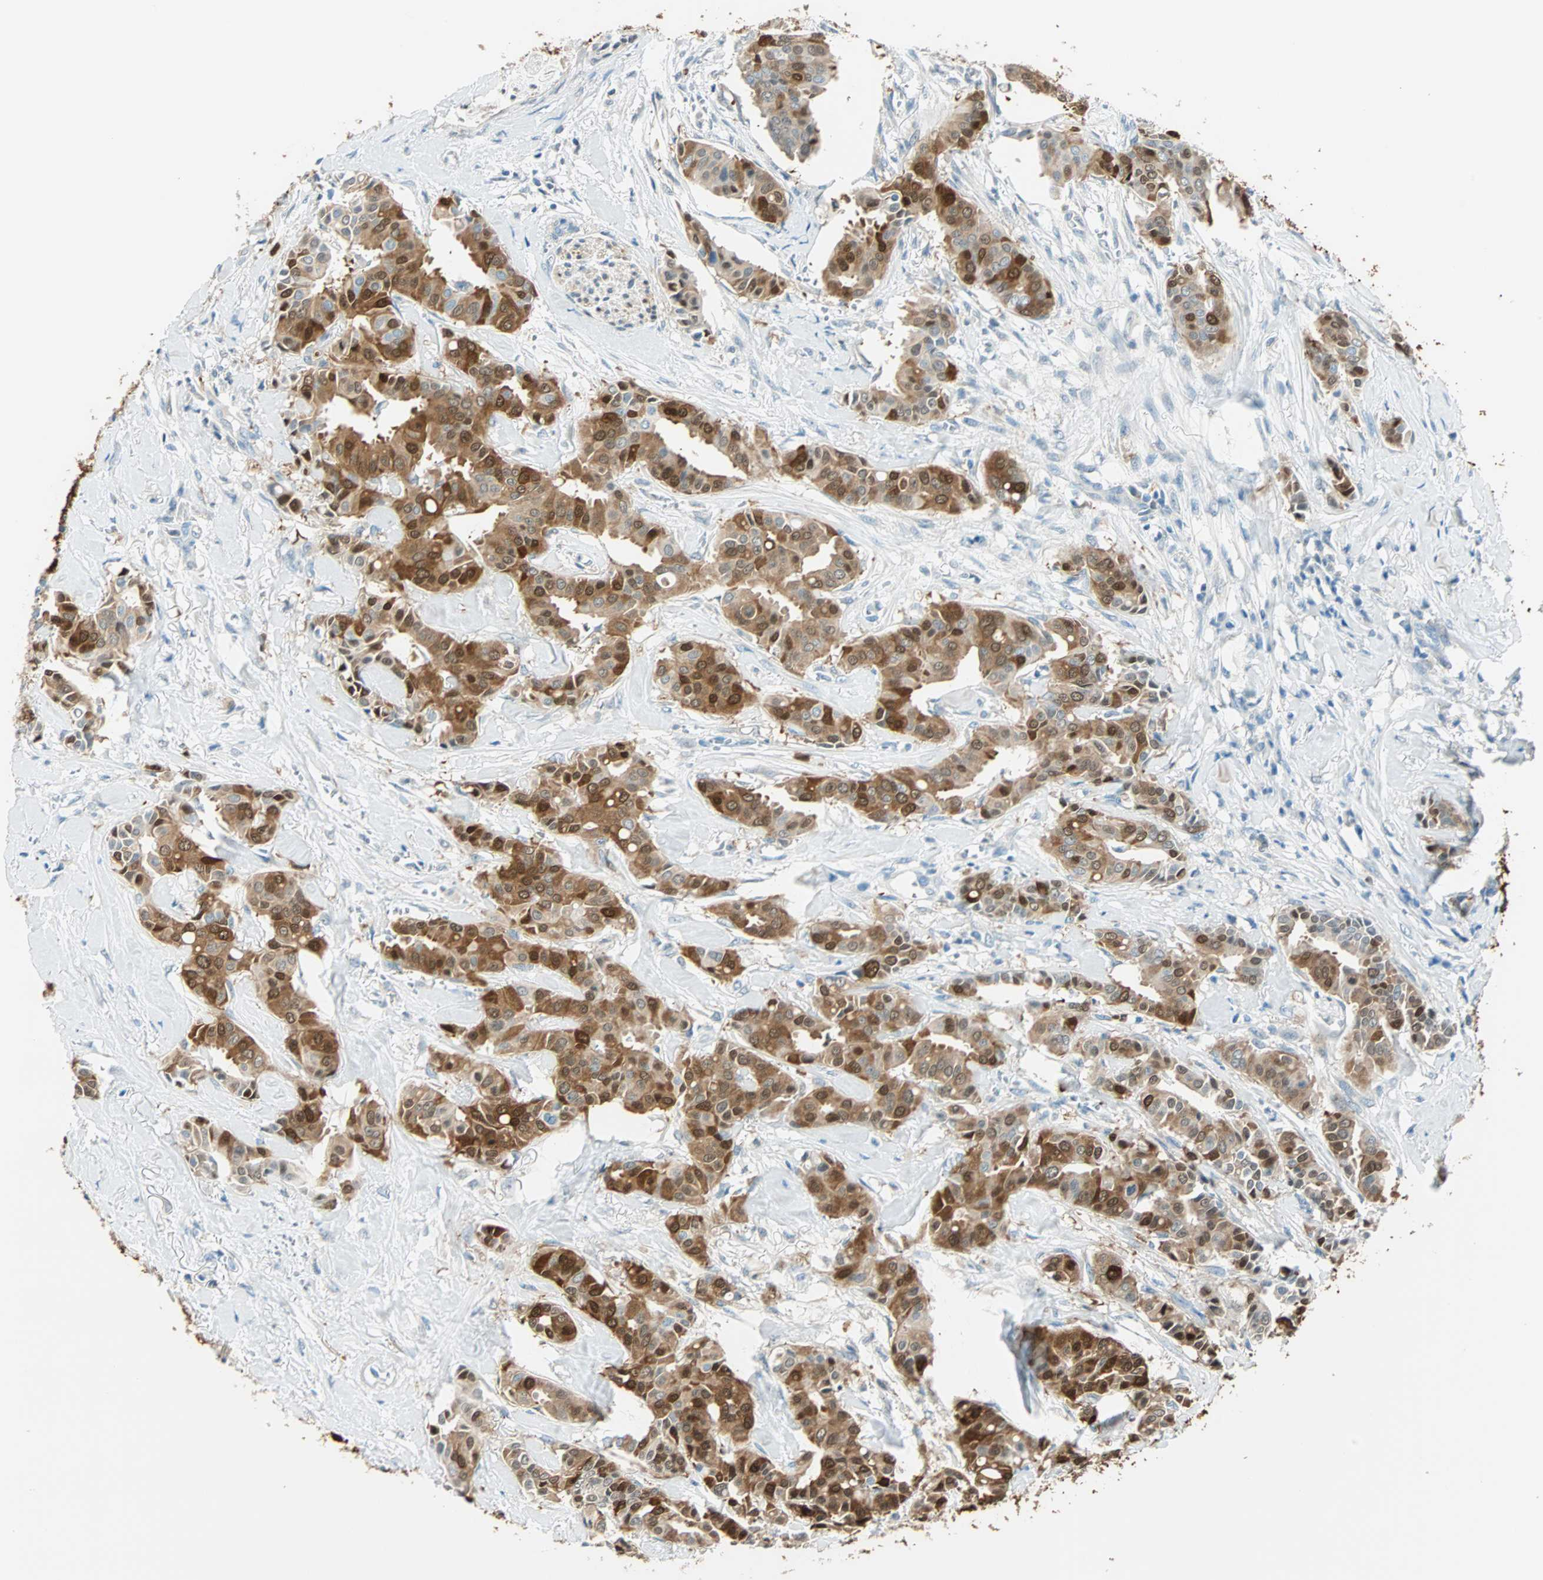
{"staining": {"intensity": "strong", "quantity": ">75%", "location": "cytoplasmic/membranous,nuclear"}, "tissue": "head and neck cancer", "cell_type": "Tumor cells", "image_type": "cancer", "snomed": [{"axis": "morphology", "description": "Adenocarcinoma, NOS"}, {"axis": "topography", "description": "Salivary gland"}, {"axis": "topography", "description": "Head-Neck"}], "caption": "IHC histopathology image of neoplastic tissue: head and neck adenocarcinoma stained using immunohistochemistry (IHC) reveals high levels of strong protein expression localized specifically in the cytoplasmic/membranous and nuclear of tumor cells, appearing as a cytoplasmic/membranous and nuclear brown color.", "gene": "S100A1", "patient": {"sex": "female", "age": 59}}